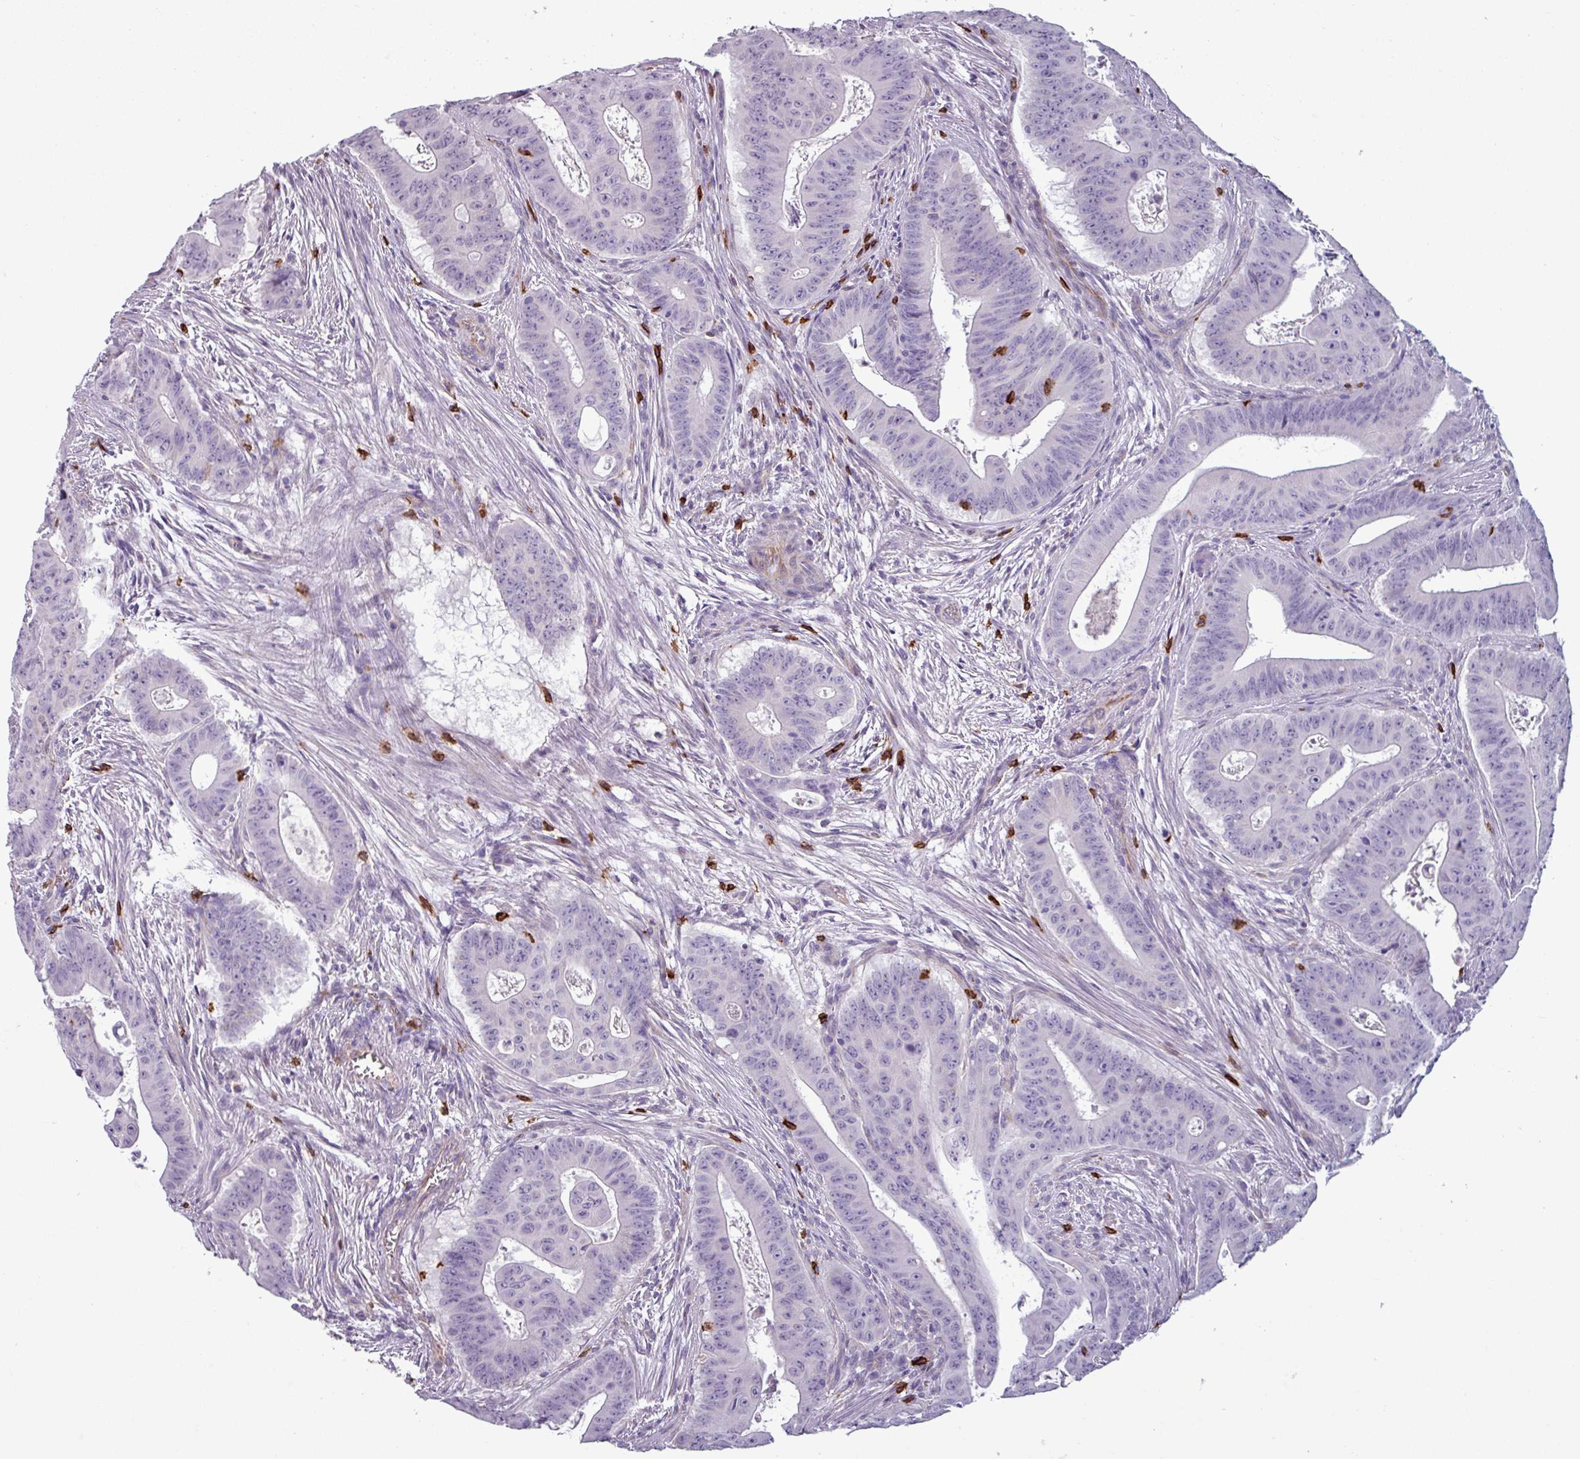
{"staining": {"intensity": "negative", "quantity": "none", "location": "none"}, "tissue": "colorectal cancer", "cell_type": "Tumor cells", "image_type": "cancer", "snomed": [{"axis": "morphology", "description": "Adenocarcinoma, NOS"}, {"axis": "topography", "description": "Rectum"}], "caption": "Immunohistochemical staining of adenocarcinoma (colorectal) exhibits no significant expression in tumor cells.", "gene": "CD8A", "patient": {"sex": "female", "age": 75}}